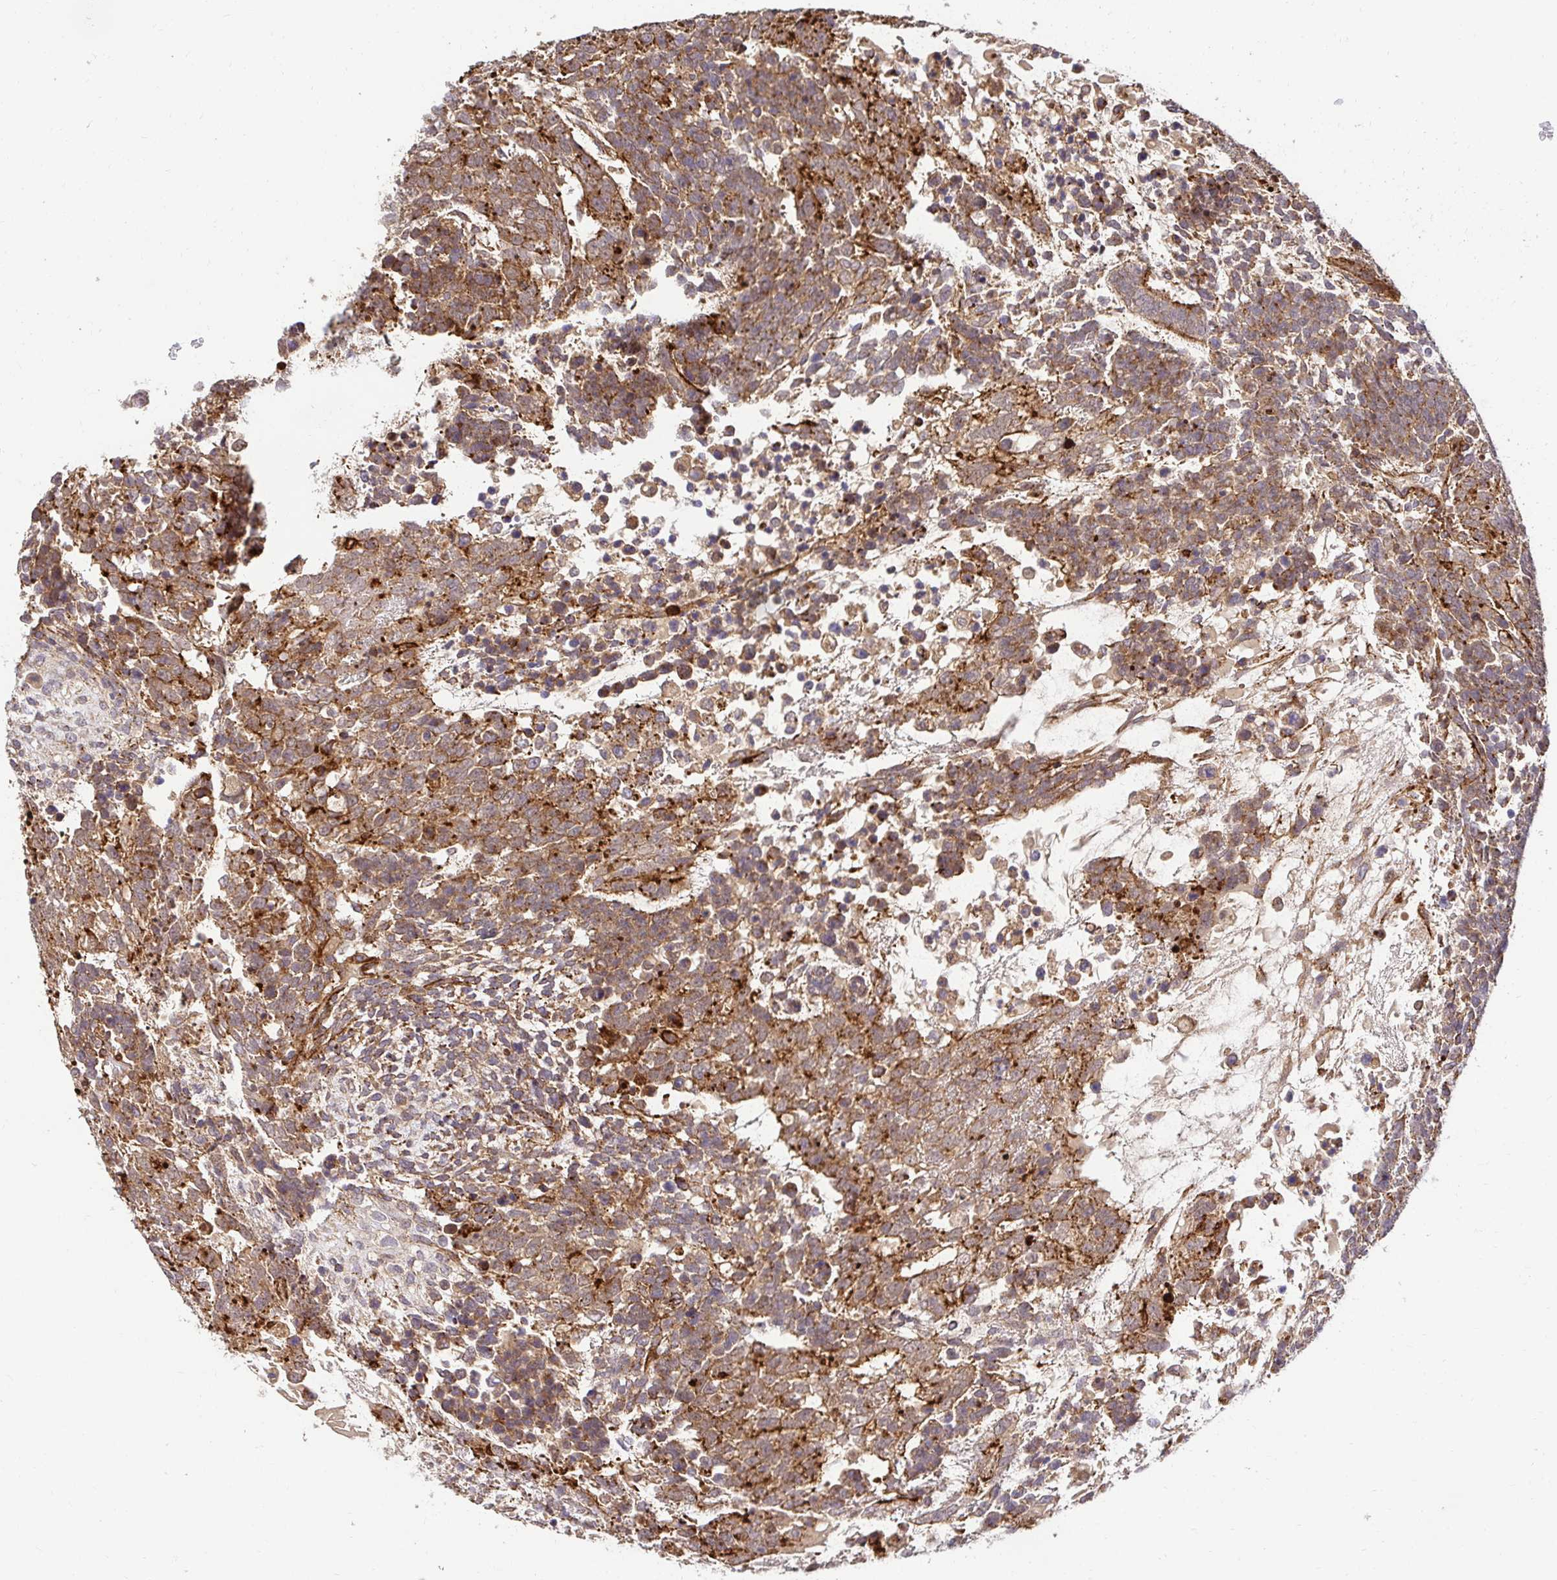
{"staining": {"intensity": "moderate", "quantity": "25%-75%", "location": "cytoplasmic/membranous"}, "tissue": "testis cancer", "cell_type": "Tumor cells", "image_type": "cancer", "snomed": [{"axis": "morphology", "description": "Carcinoma, Embryonal, NOS"}, {"axis": "topography", "description": "Testis"}], "caption": "Tumor cells show moderate cytoplasmic/membranous expression in approximately 25%-75% of cells in embryonal carcinoma (testis).", "gene": "PSMA4", "patient": {"sex": "male", "age": 23}}